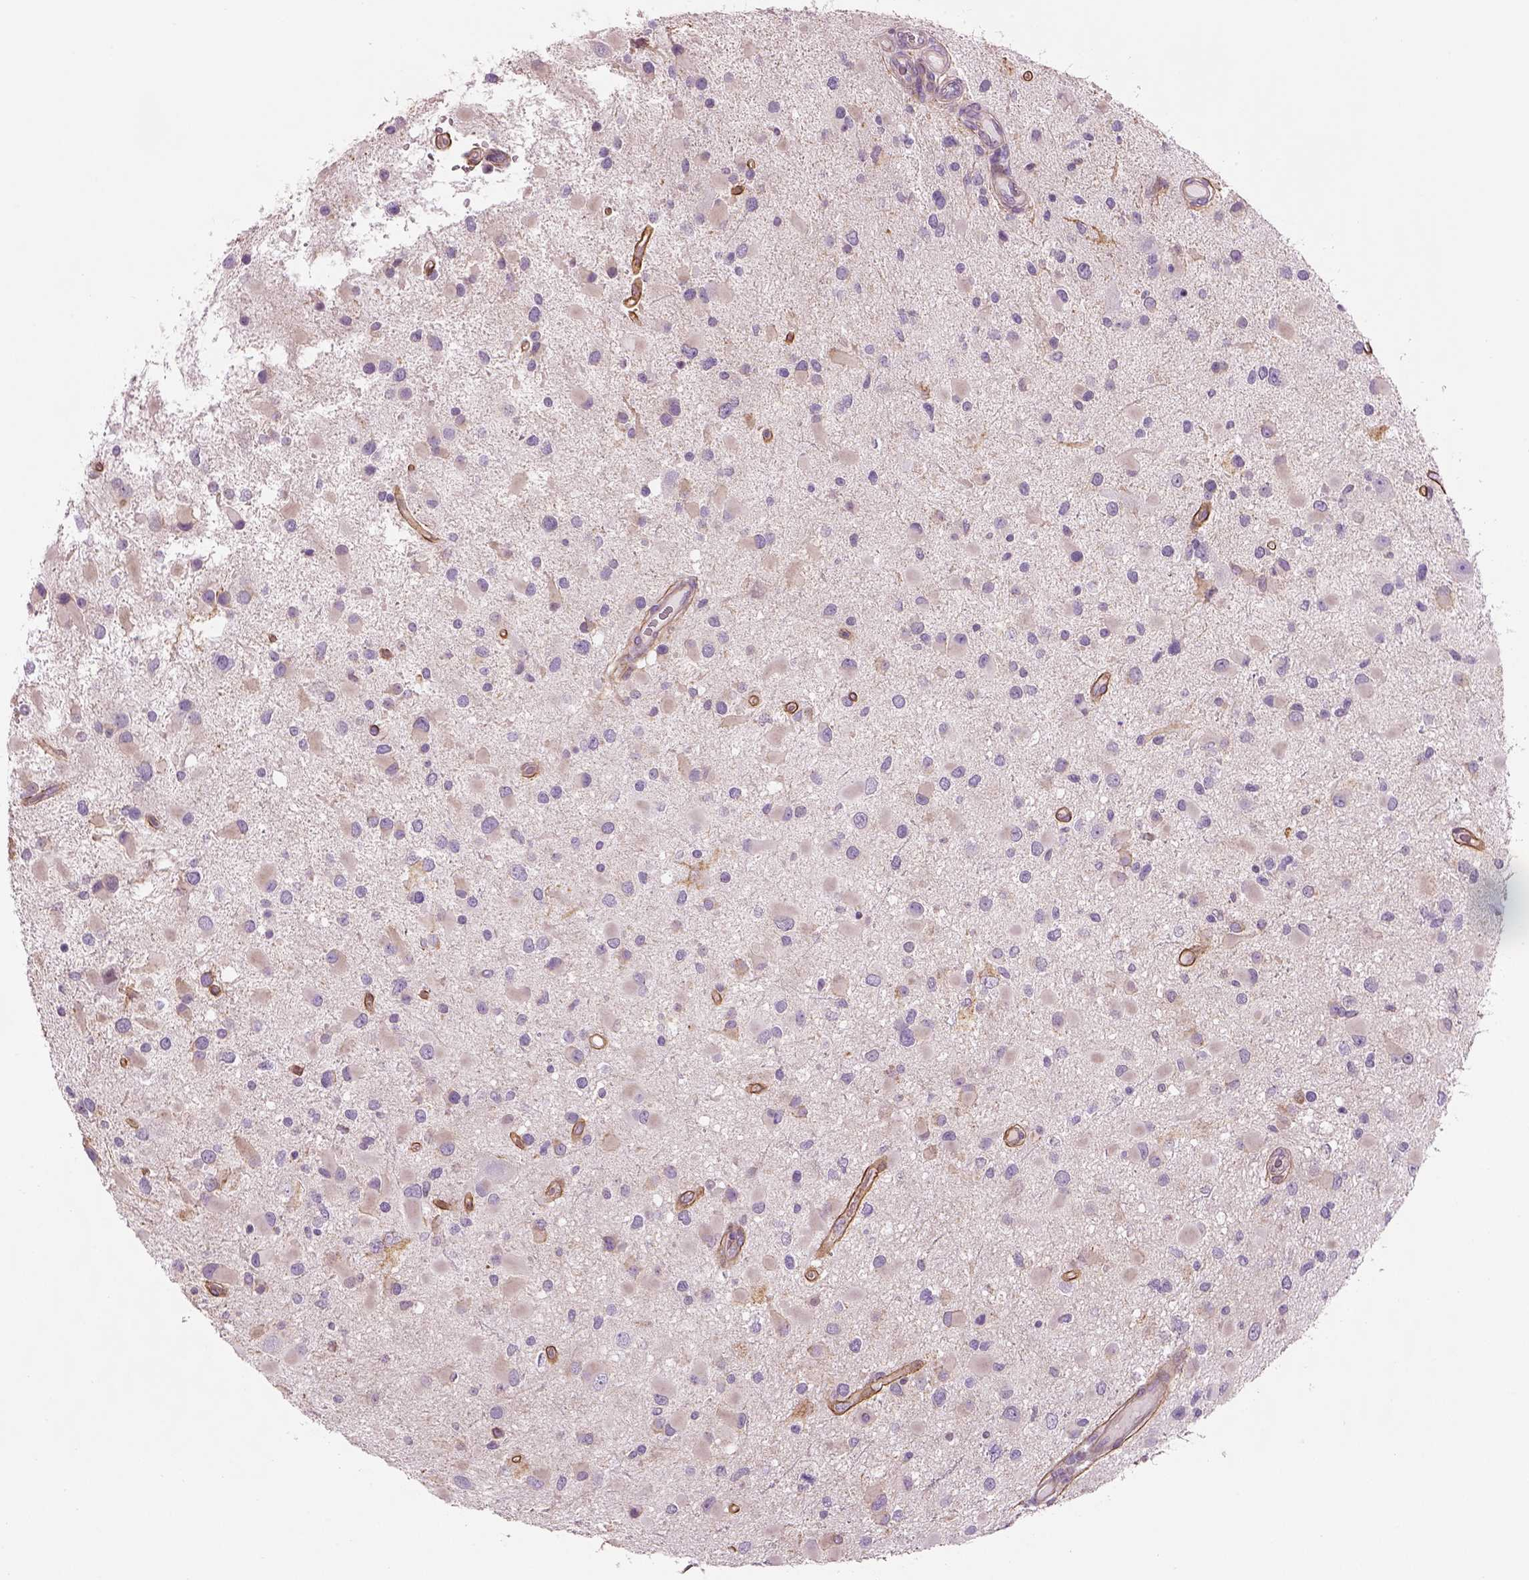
{"staining": {"intensity": "weak", "quantity": "<25%", "location": "cytoplasmic/membranous"}, "tissue": "glioma", "cell_type": "Tumor cells", "image_type": "cancer", "snomed": [{"axis": "morphology", "description": "Glioma, malignant, Low grade"}, {"axis": "topography", "description": "Brain"}], "caption": "This is a histopathology image of immunohistochemistry (IHC) staining of malignant low-grade glioma, which shows no expression in tumor cells.", "gene": "IFT52", "patient": {"sex": "female", "age": 32}}